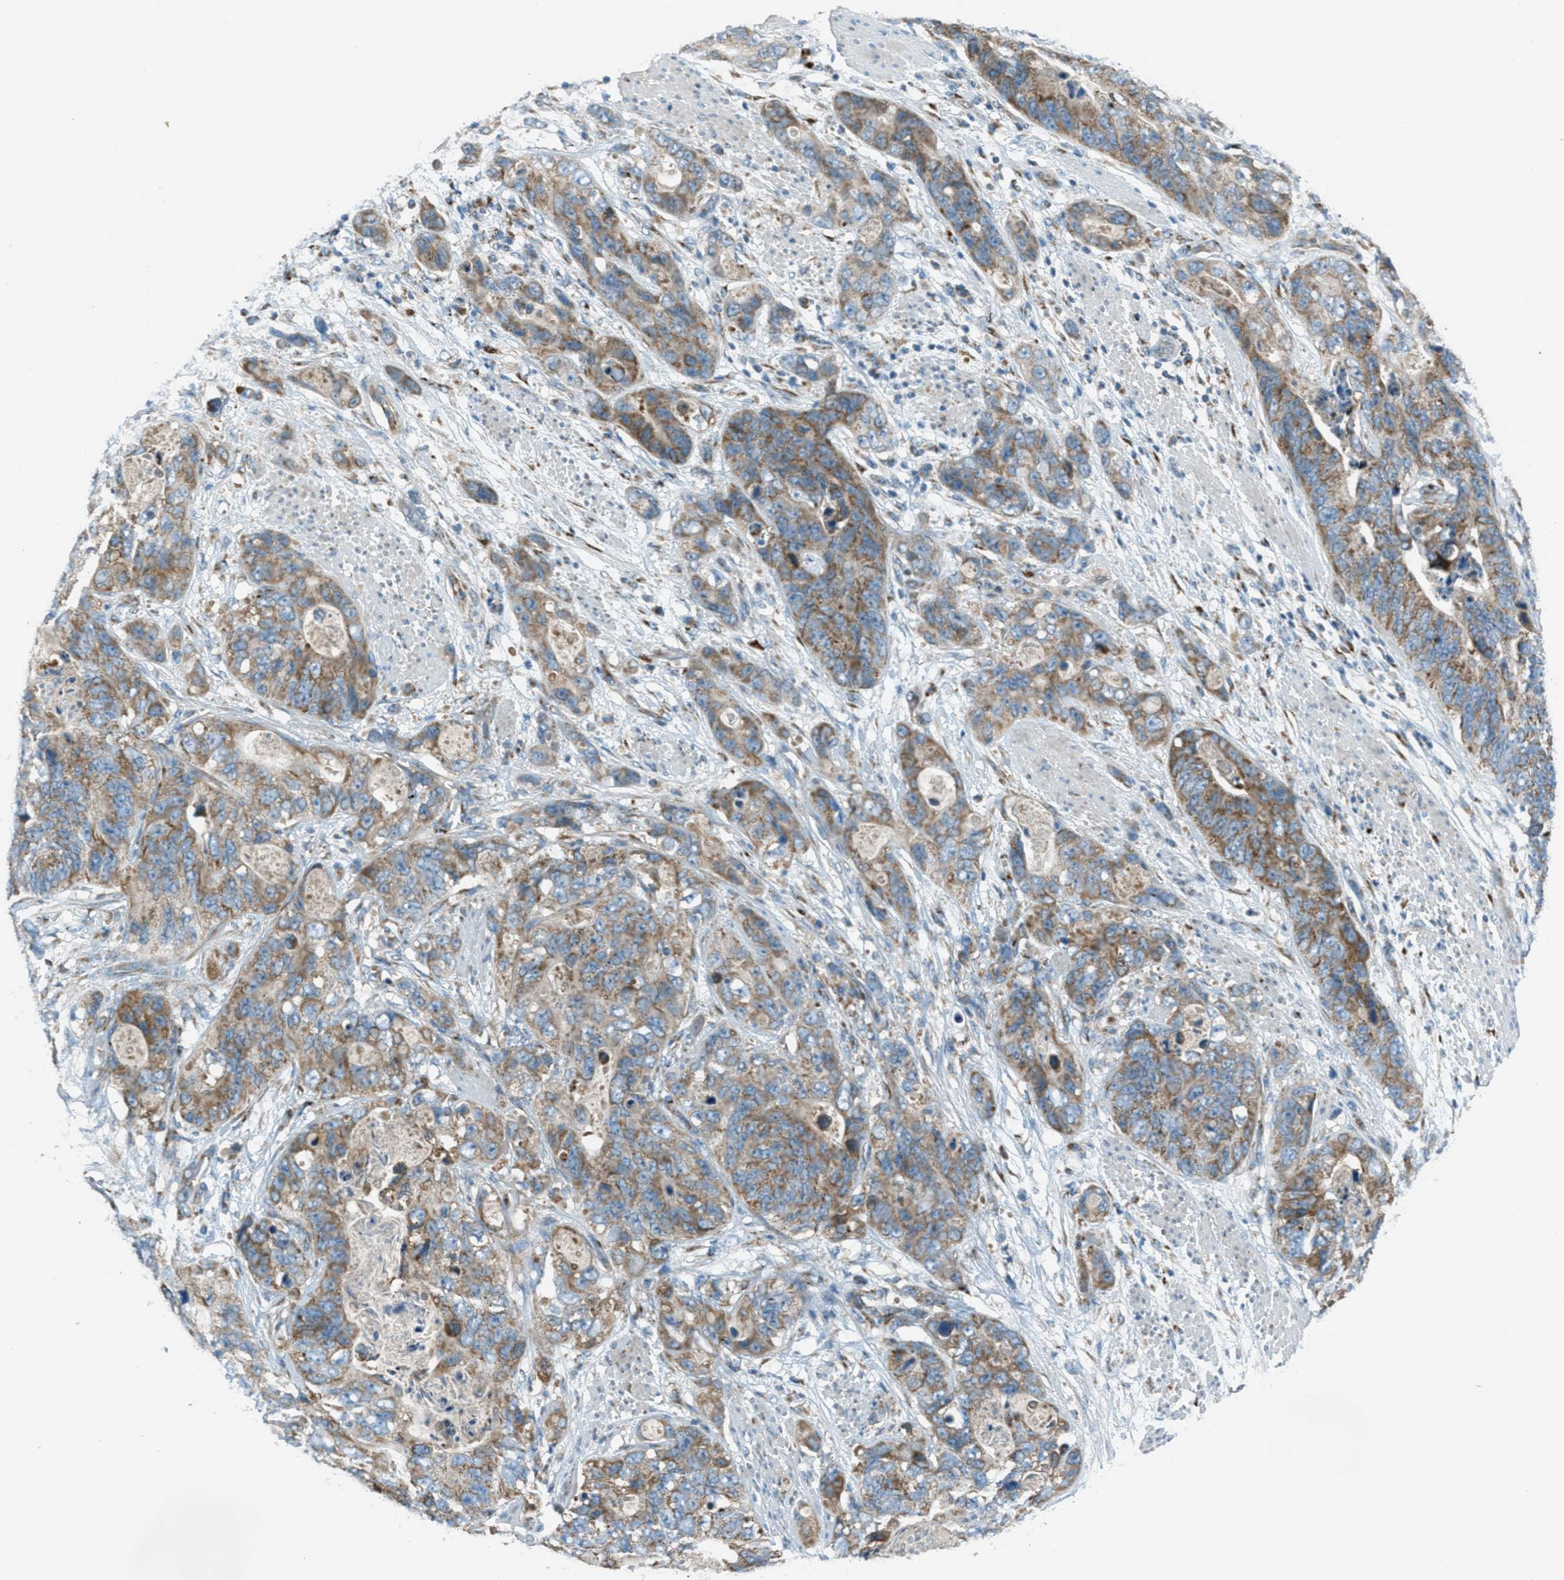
{"staining": {"intensity": "moderate", "quantity": ">75%", "location": "cytoplasmic/membranous"}, "tissue": "stomach cancer", "cell_type": "Tumor cells", "image_type": "cancer", "snomed": [{"axis": "morphology", "description": "Adenocarcinoma, NOS"}, {"axis": "topography", "description": "Stomach"}], "caption": "Stomach cancer (adenocarcinoma) was stained to show a protein in brown. There is medium levels of moderate cytoplasmic/membranous expression in approximately >75% of tumor cells.", "gene": "BCKDK", "patient": {"sex": "female", "age": 89}}